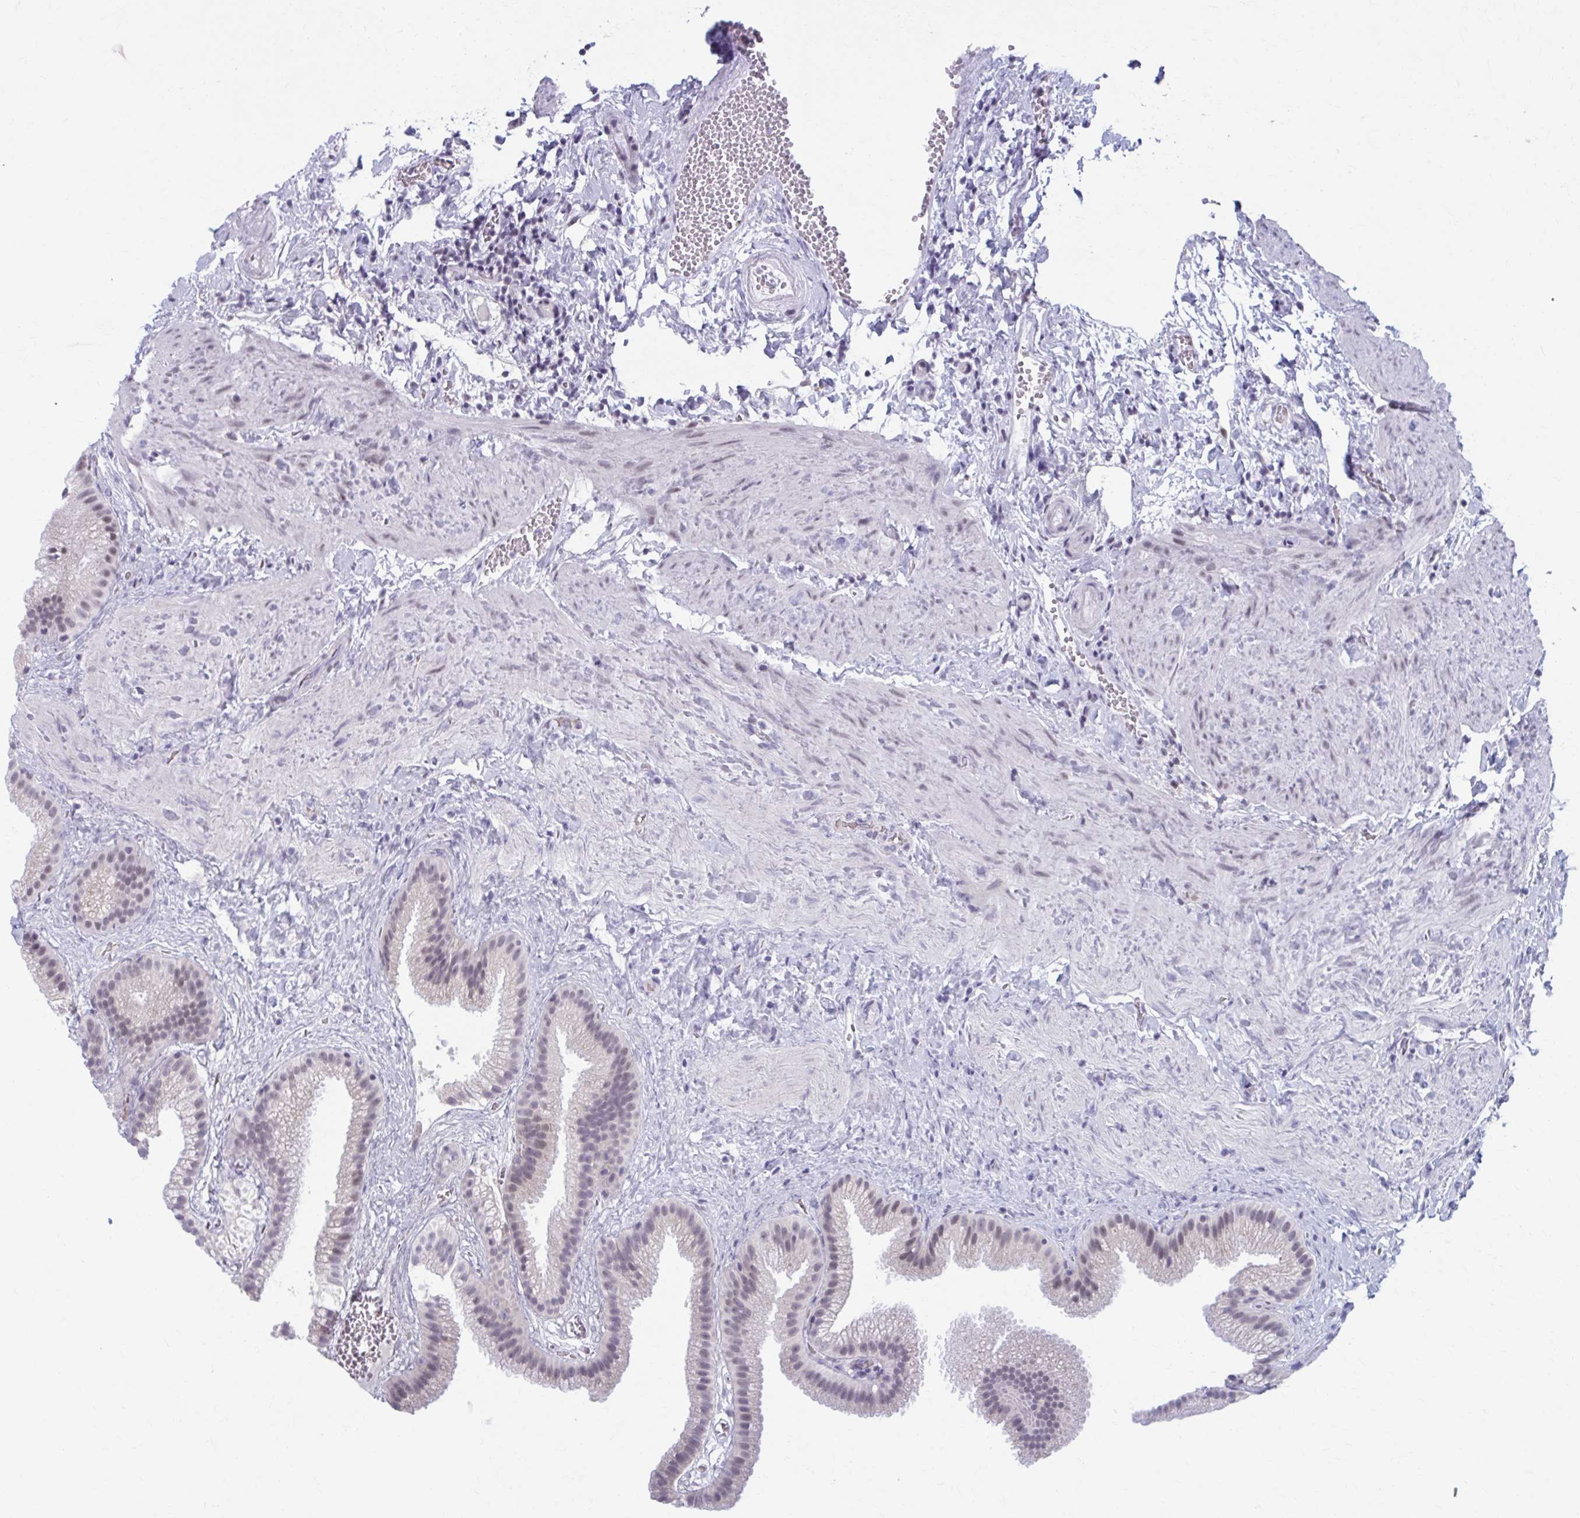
{"staining": {"intensity": "weak", "quantity": "25%-75%", "location": "nuclear"}, "tissue": "gallbladder", "cell_type": "Glandular cells", "image_type": "normal", "snomed": [{"axis": "morphology", "description": "Normal tissue, NOS"}, {"axis": "topography", "description": "Gallbladder"}], "caption": "DAB immunohistochemical staining of normal human gallbladder exhibits weak nuclear protein staining in about 25%-75% of glandular cells. The staining was performed using DAB (3,3'-diaminobenzidine) to visualize the protein expression in brown, while the nuclei were stained in blue with hematoxylin (Magnification: 20x).", "gene": "CCDC105", "patient": {"sex": "female", "age": 63}}